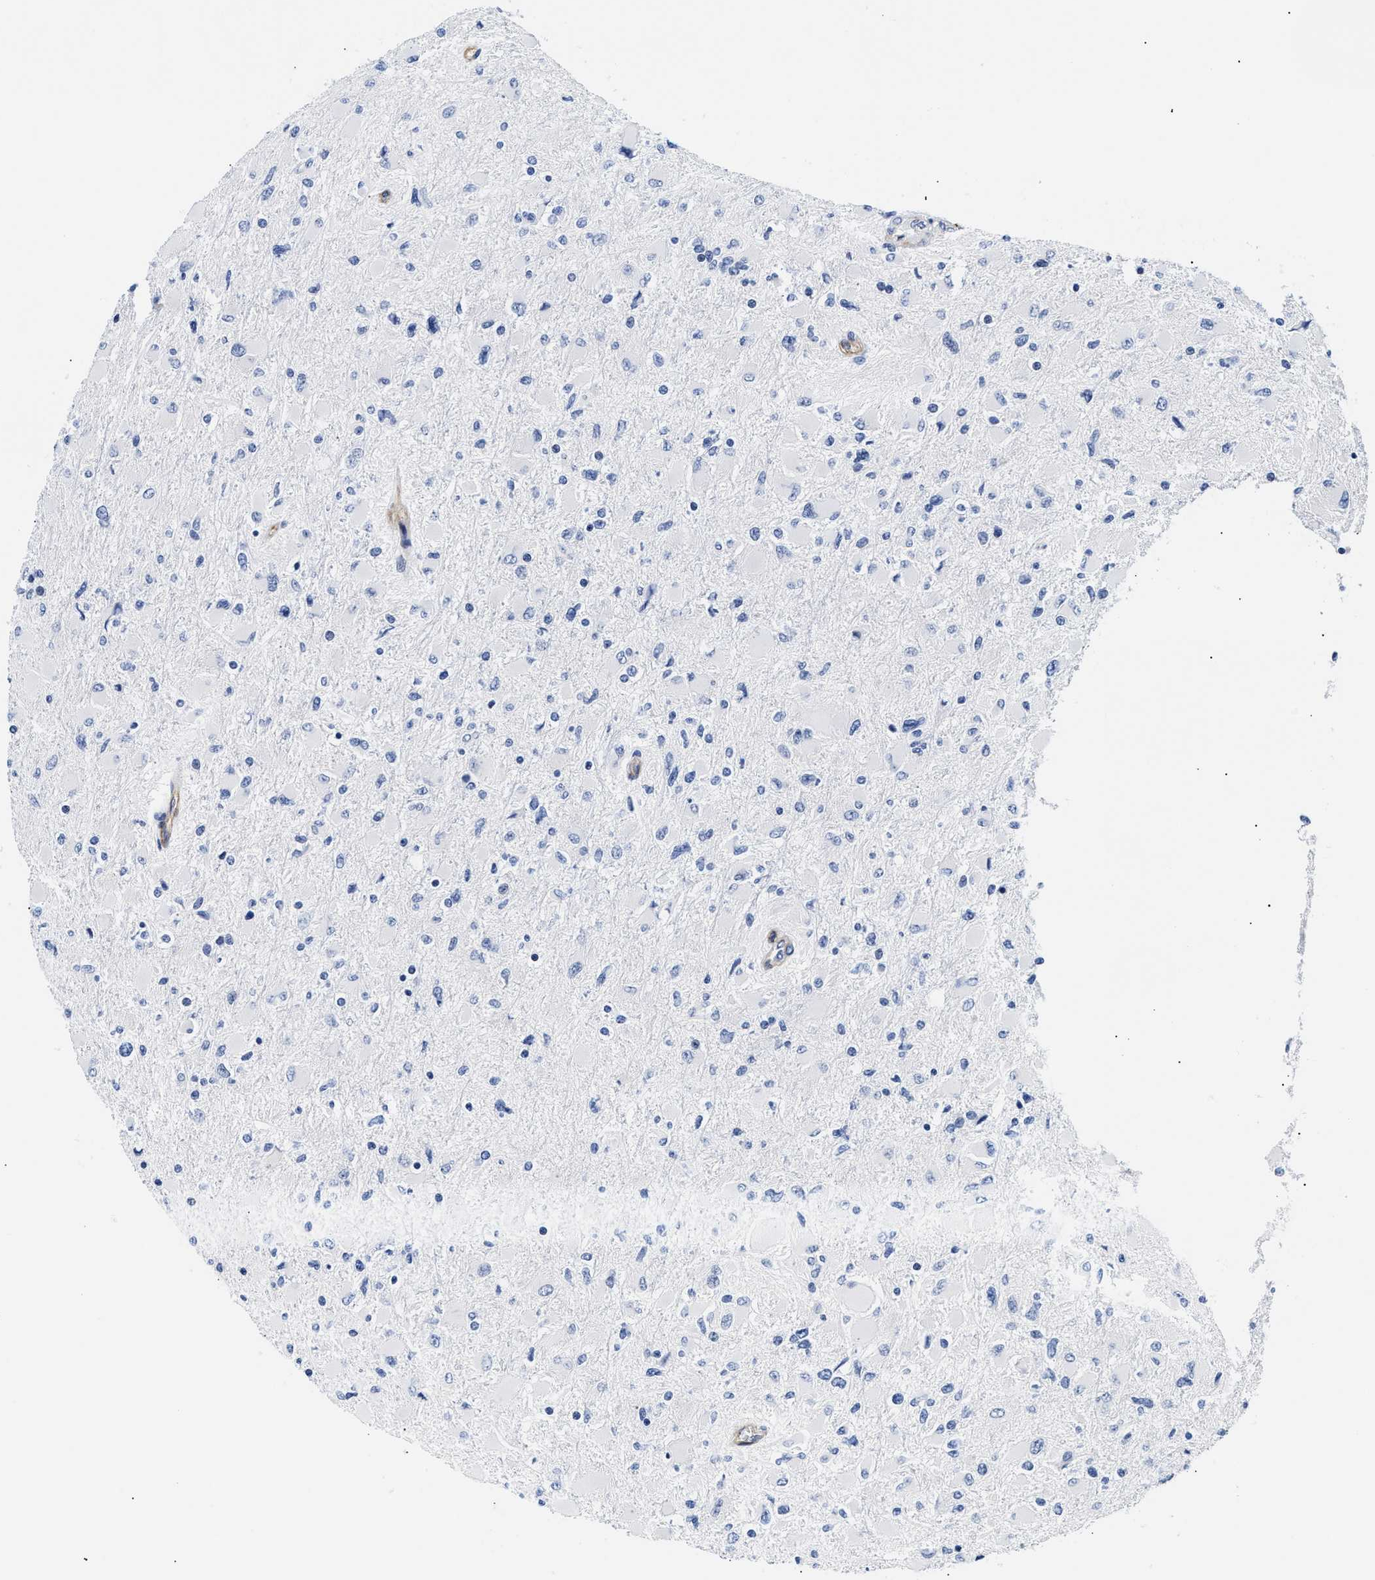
{"staining": {"intensity": "negative", "quantity": "none", "location": "none"}, "tissue": "glioma", "cell_type": "Tumor cells", "image_type": "cancer", "snomed": [{"axis": "morphology", "description": "Glioma, malignant, High grade"}, {"axis": "topography", "description": "Cerebral cortex"}], "caption": "Immunohistochemistry histopathology image of glioma stained for a protein (brown), which reveals no staining in tumor cells.", "gene": "TRIM29", "patient": {"sex": "female", "age": 36}}